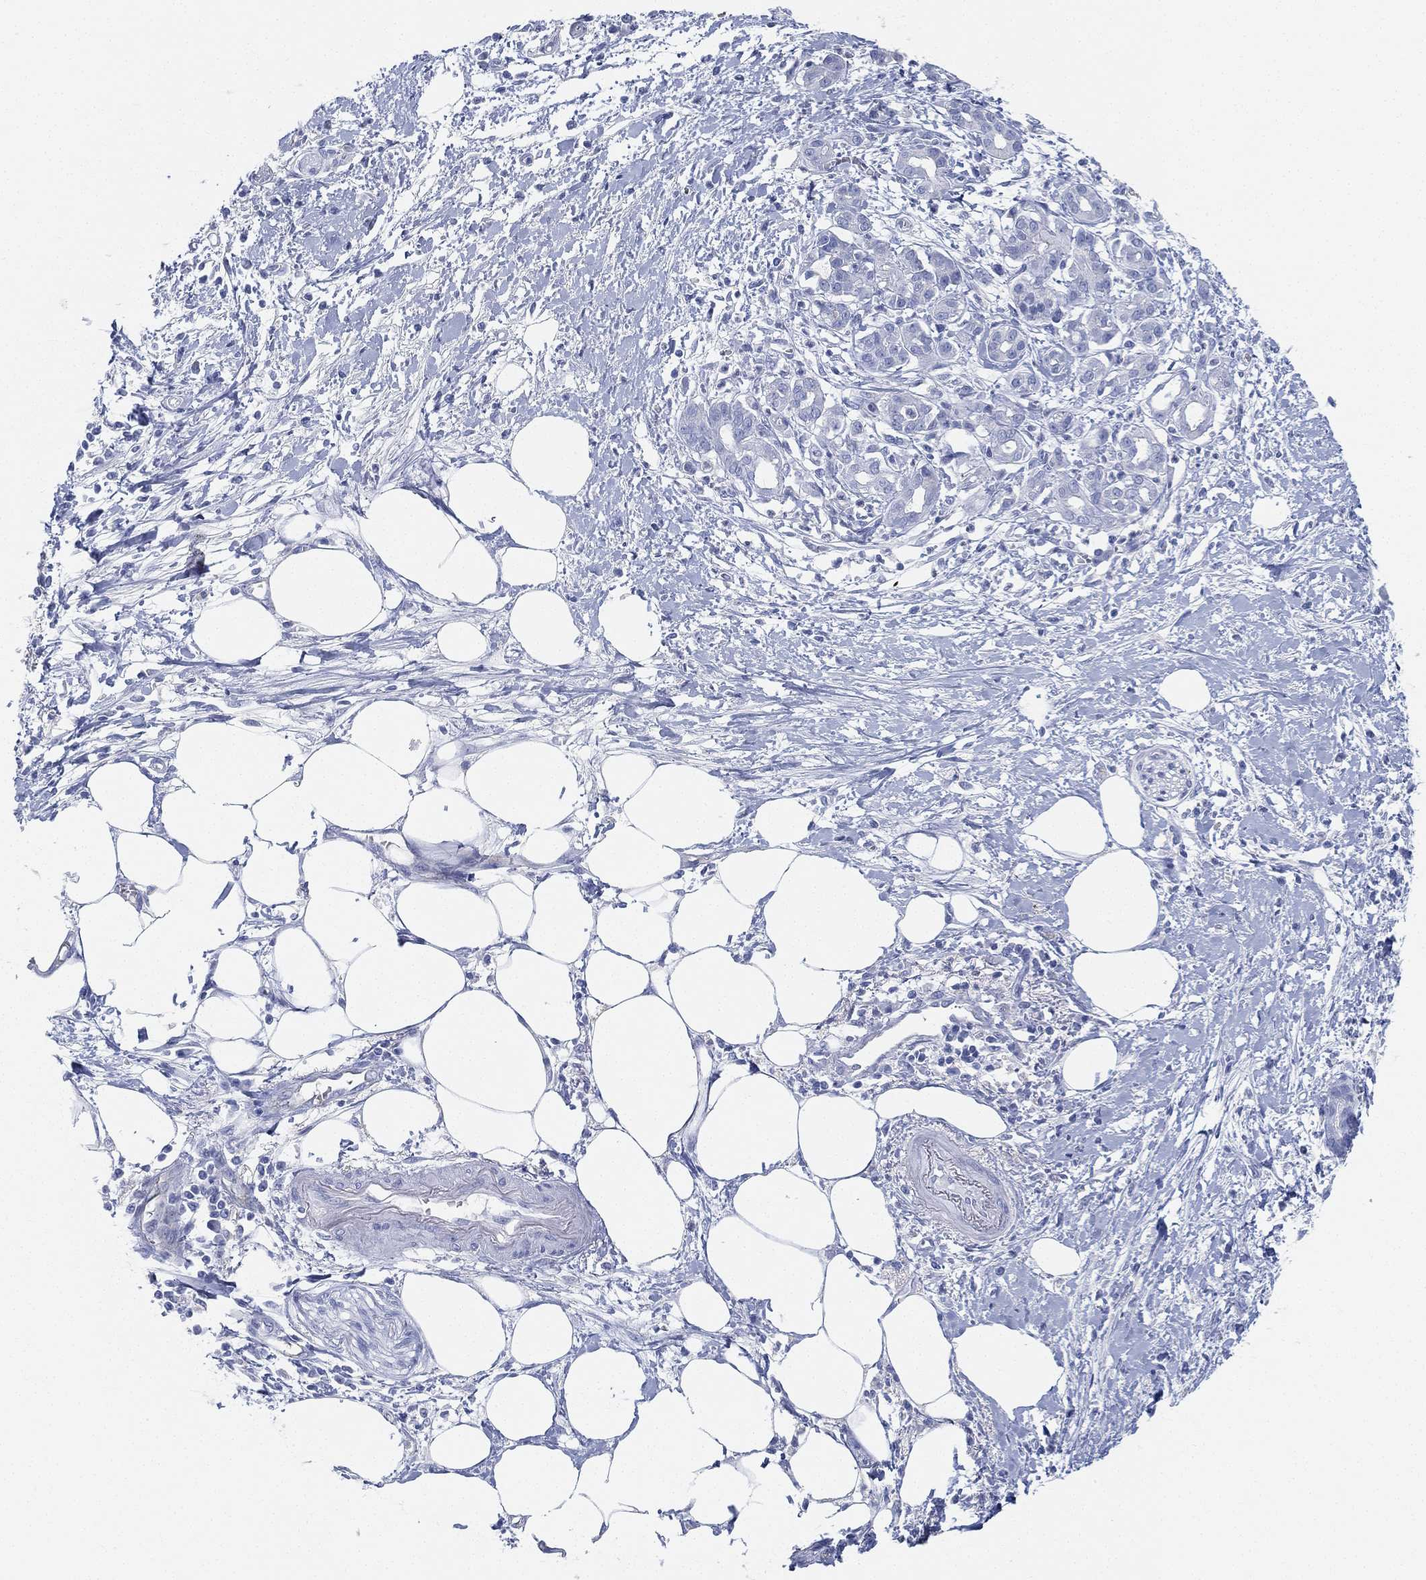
{"staining": {"intensity": "negative", "quantity": "none", "location": "none"}, "tissue": "pancreatic cancer", "cell_type": "Tumor cells", "image_type": "cancer", "snomed": [{"axis": "morphology", "description": "Adenocarcinoma, NOS"}, {"axis": "topography", "description": "Pancreas"}], "caption": "Immunohistochemistry (IHC) of pancreatic cancer (adenocarcinoma) shows no positivity in tumor cells. Brightfield microscopy of immunohistochemistry stained with DAB (brown) and hematoxylin (blue), captured at high magnification.", "gene": "GPR61", "patient": {"sex": "male", "age": 72}}